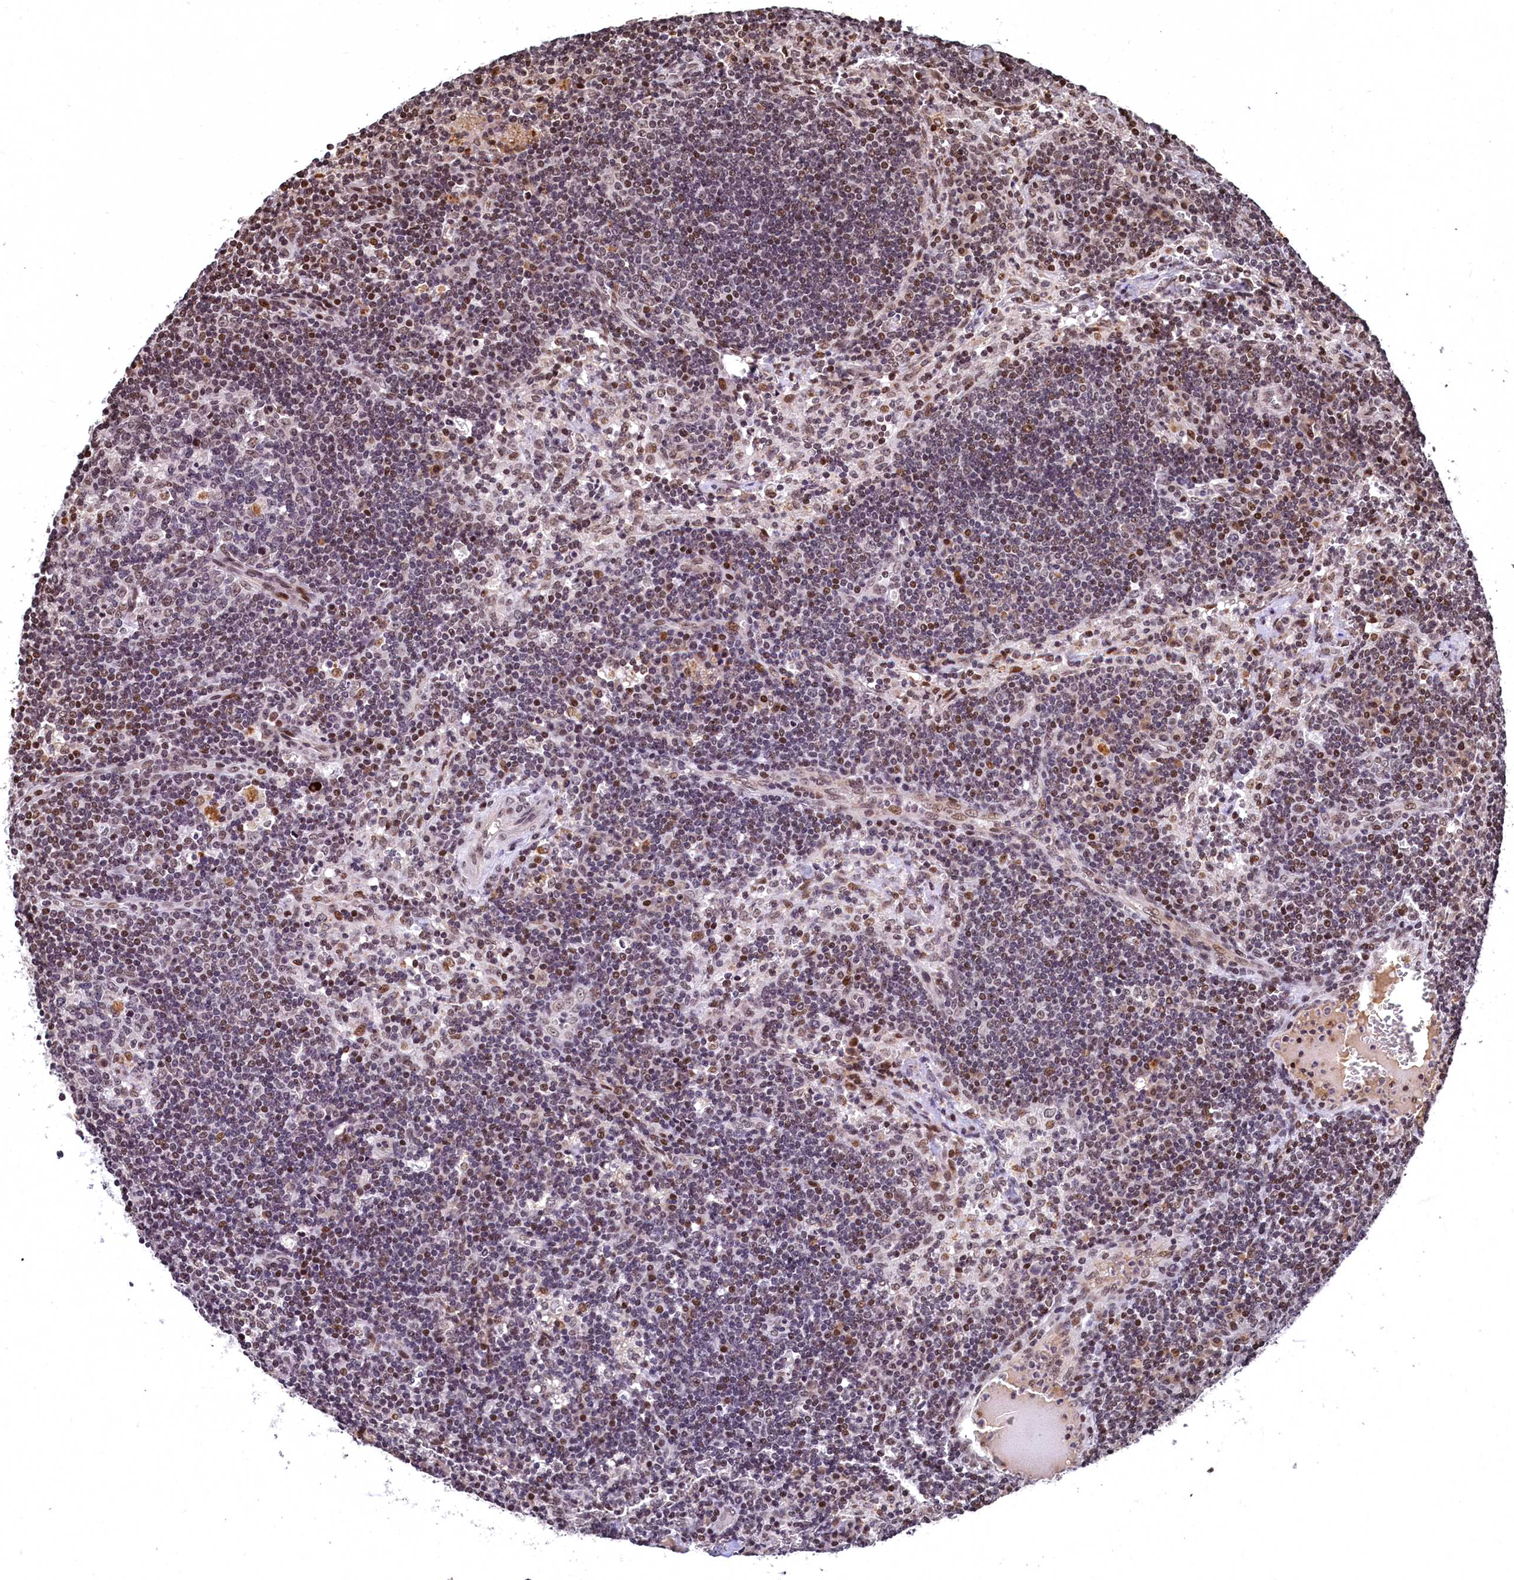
{"staining": {"intensity": "moderate", "quantity": "25%-75%", "location": "nuclear"}, "tissue": "lymph node", "cell_type": "Germinal center cells", "image_type": "normal", "snomed": [{"axis": "morphology", "description": "Normal tissue, NOS"}, {"axis": "topography", "description": "Lymph node"}], "caption": "Immunohistochemistry micrograph of normal lymph node: lymph node stained using IHC exhibits medium levels of moderate protein expression localized specifically in the nuclear of germinal center cells, appearing as a nuclear brown color.", "gene": "FAM217B", "patient": {"sex": "male", "age": 58}}